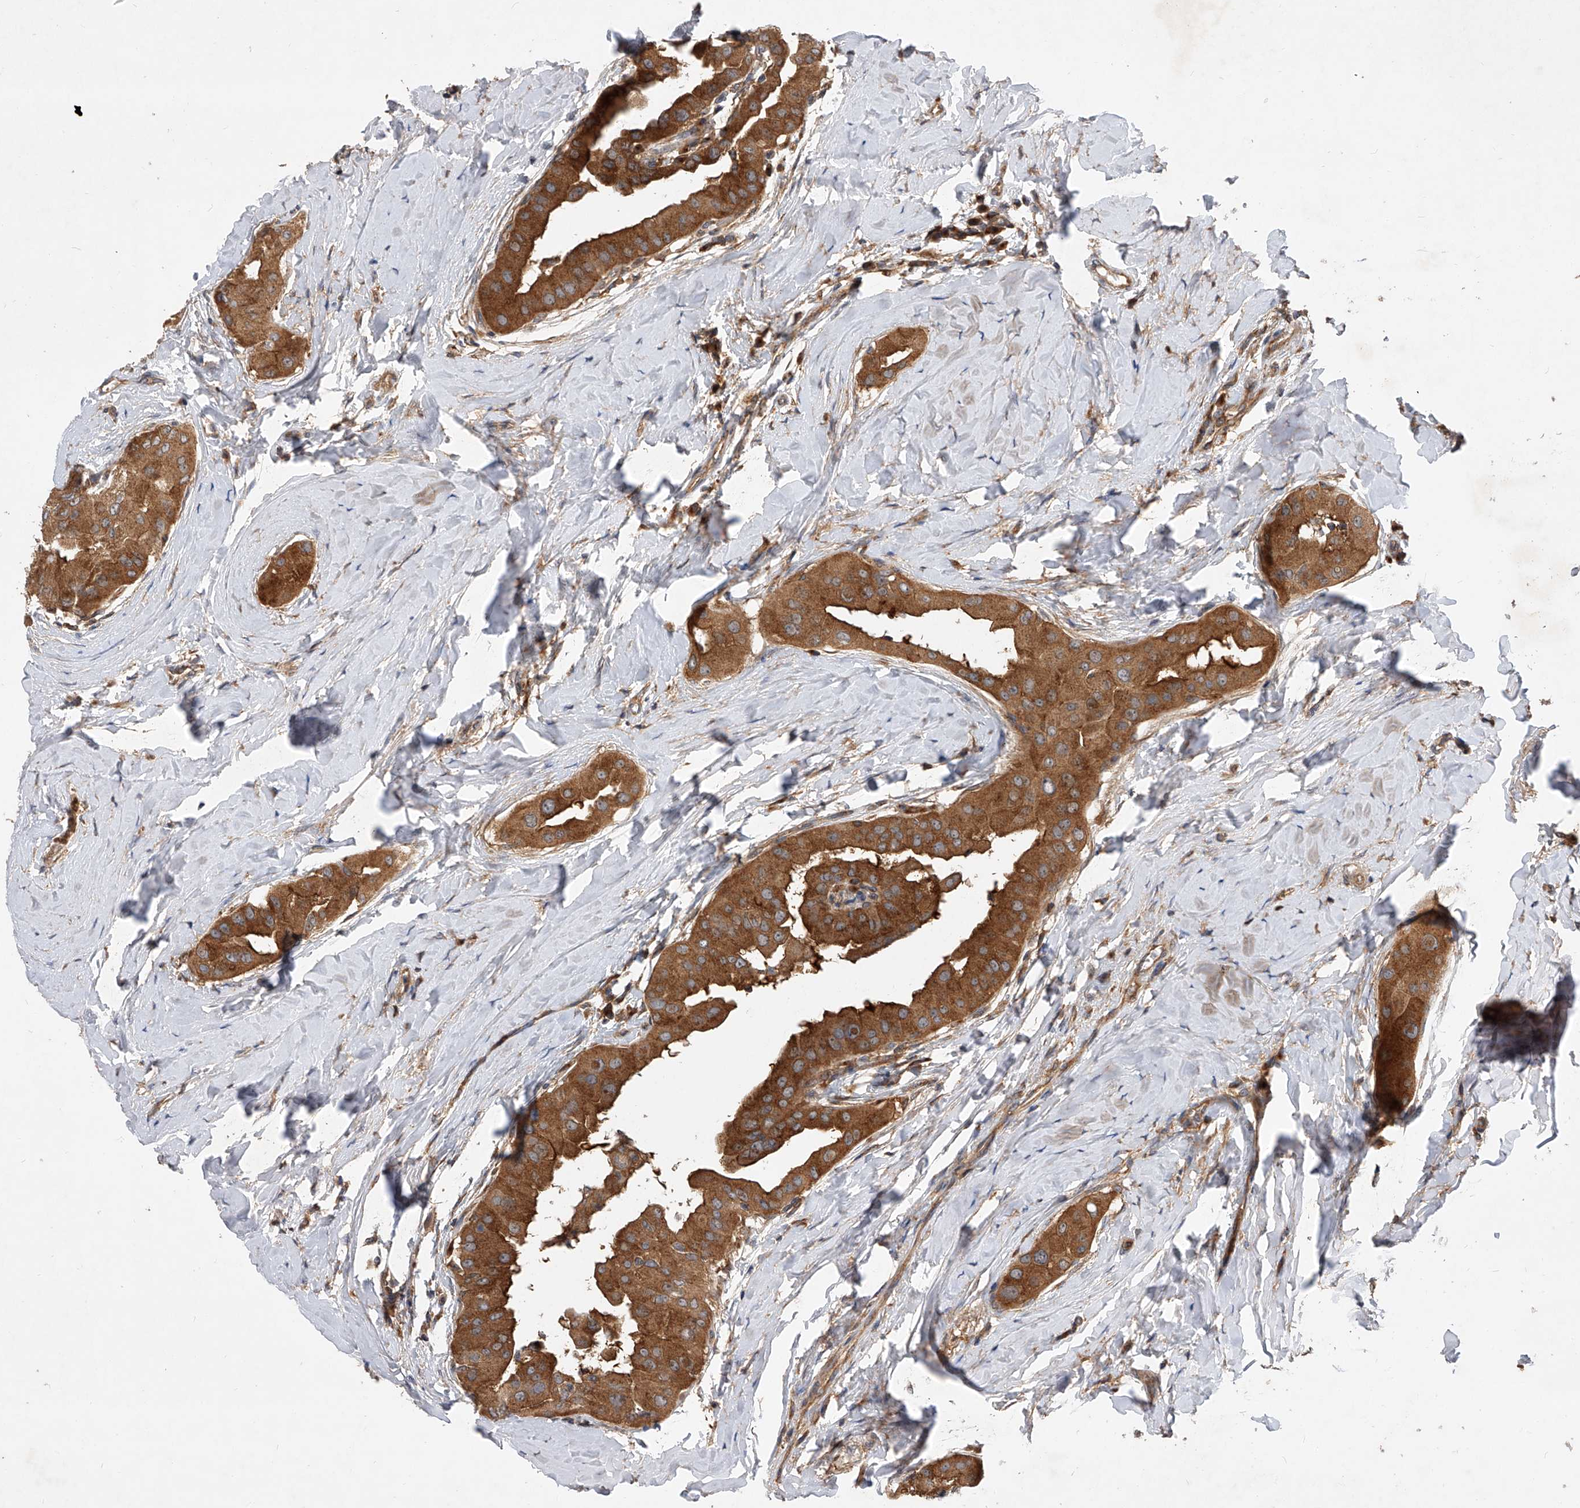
{"staining": {"intensity": "strong", "quantity": ">75%", "location": "cytoplasmic/membranous"}, "tissue": "thyroid cancer", "cell_type": "Tumor cells", "image_type": "cancer", "snomed": [{"axis": "morphology", "description": "Papillary adenocarcinoma, NOS"}, {"axis": "topography", "description": "Thyroid gland"}], "caption": "An image showing strong cytoplasmic/membranous expression in about >75% of tumor cells in thyroid cancer, as visualized by brown immunohistochemical staining.", "gene": "CFAP410", "patient": {"sex": "male", "age": 33}}